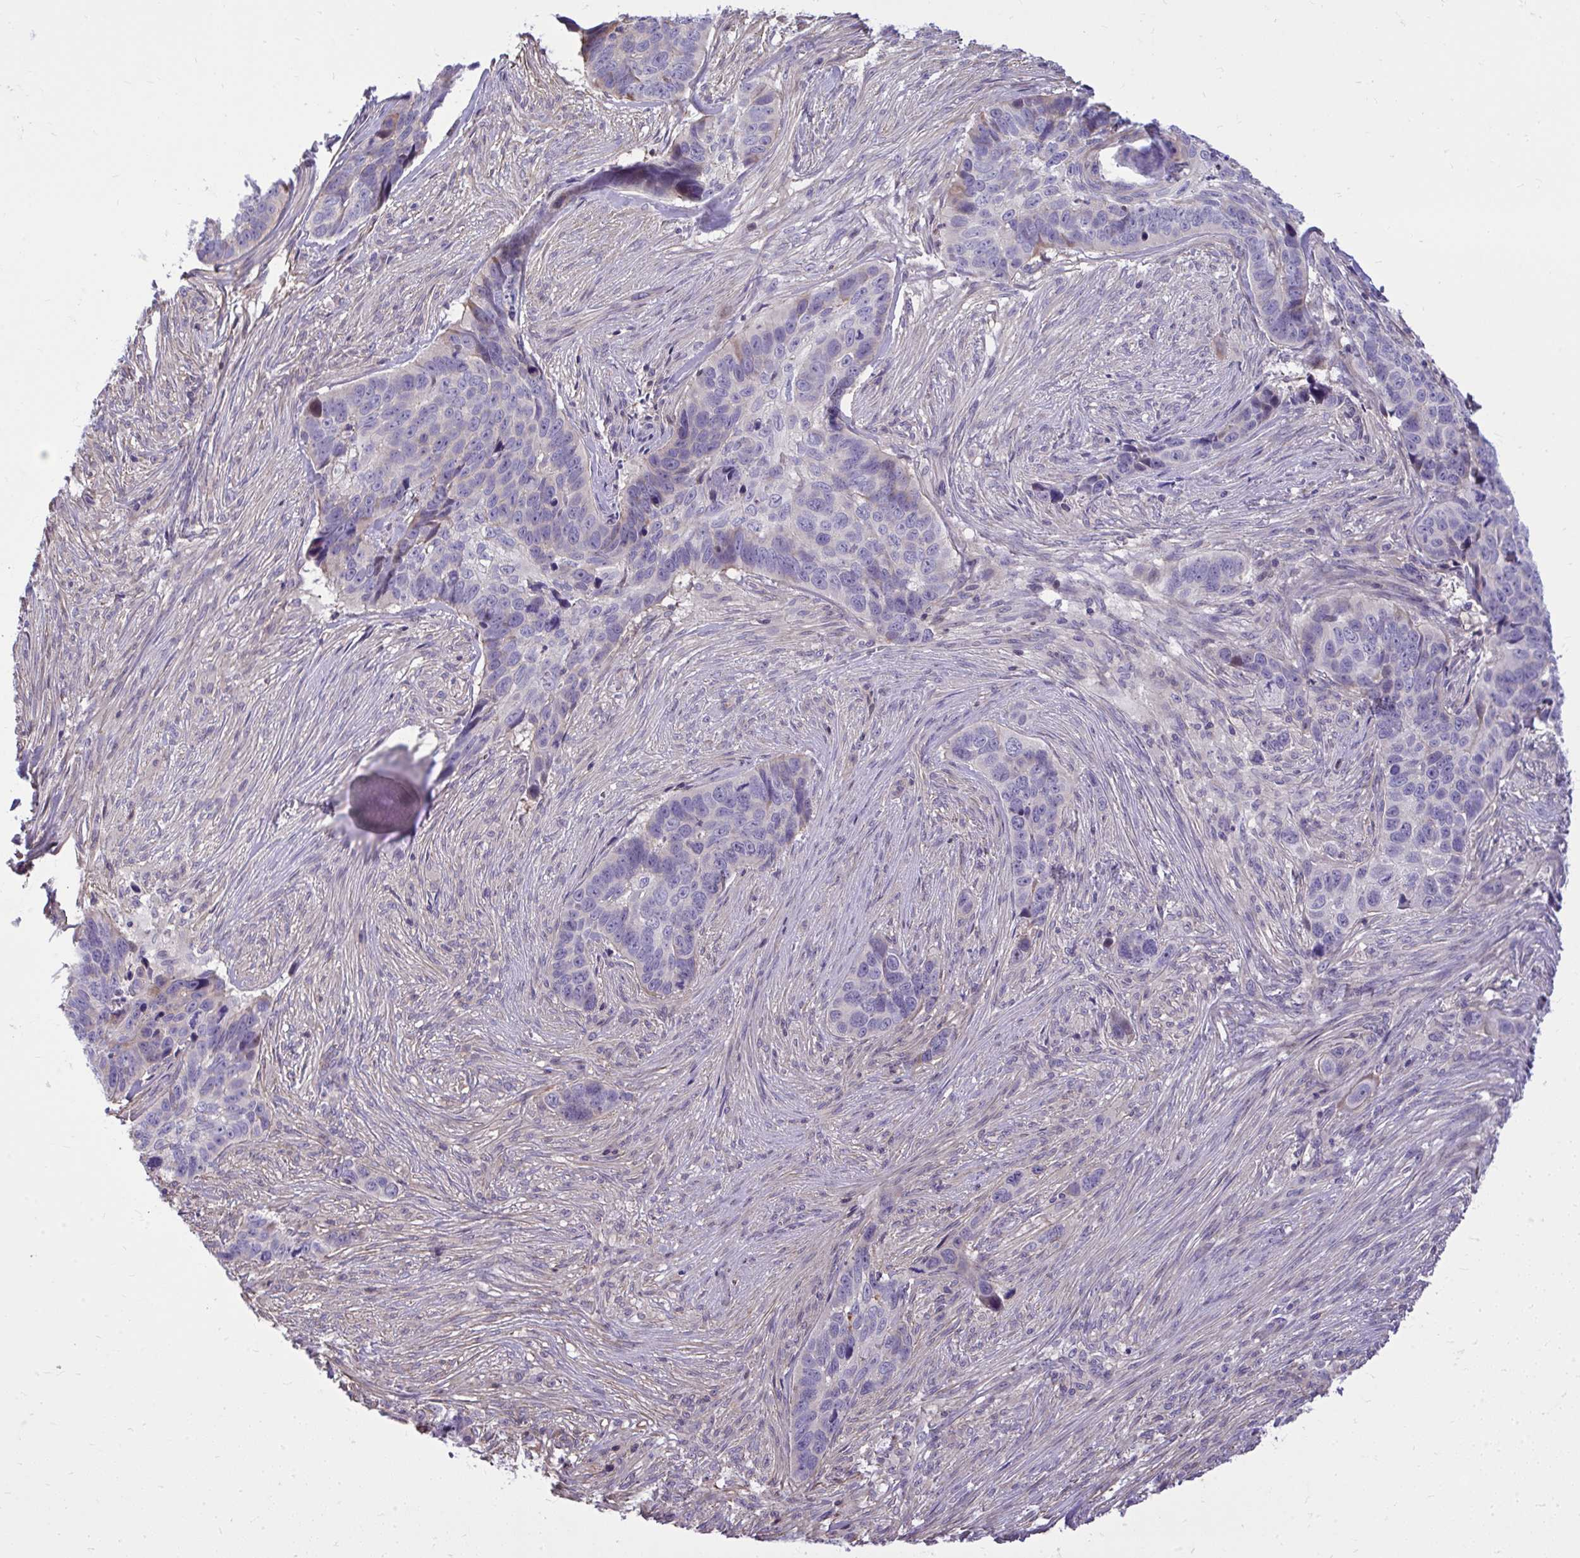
{"staining": {"intensity": "negative", "quantity": "none", "location": "none"}, "tissue": "skin cancer", "cell_type": "Tumor cells", "image_type": "cancer", "snomed": [{"axis": "morphology", "description": "Basal cell carcinoma"}, {"axis": "topography", "description": "Skin"}], "caption": "Protein analysis of skin cancer exhibits no significant staining in tumor cells.", "gene": "GRK4", "patient": {"sex": "female", "age": 82}}